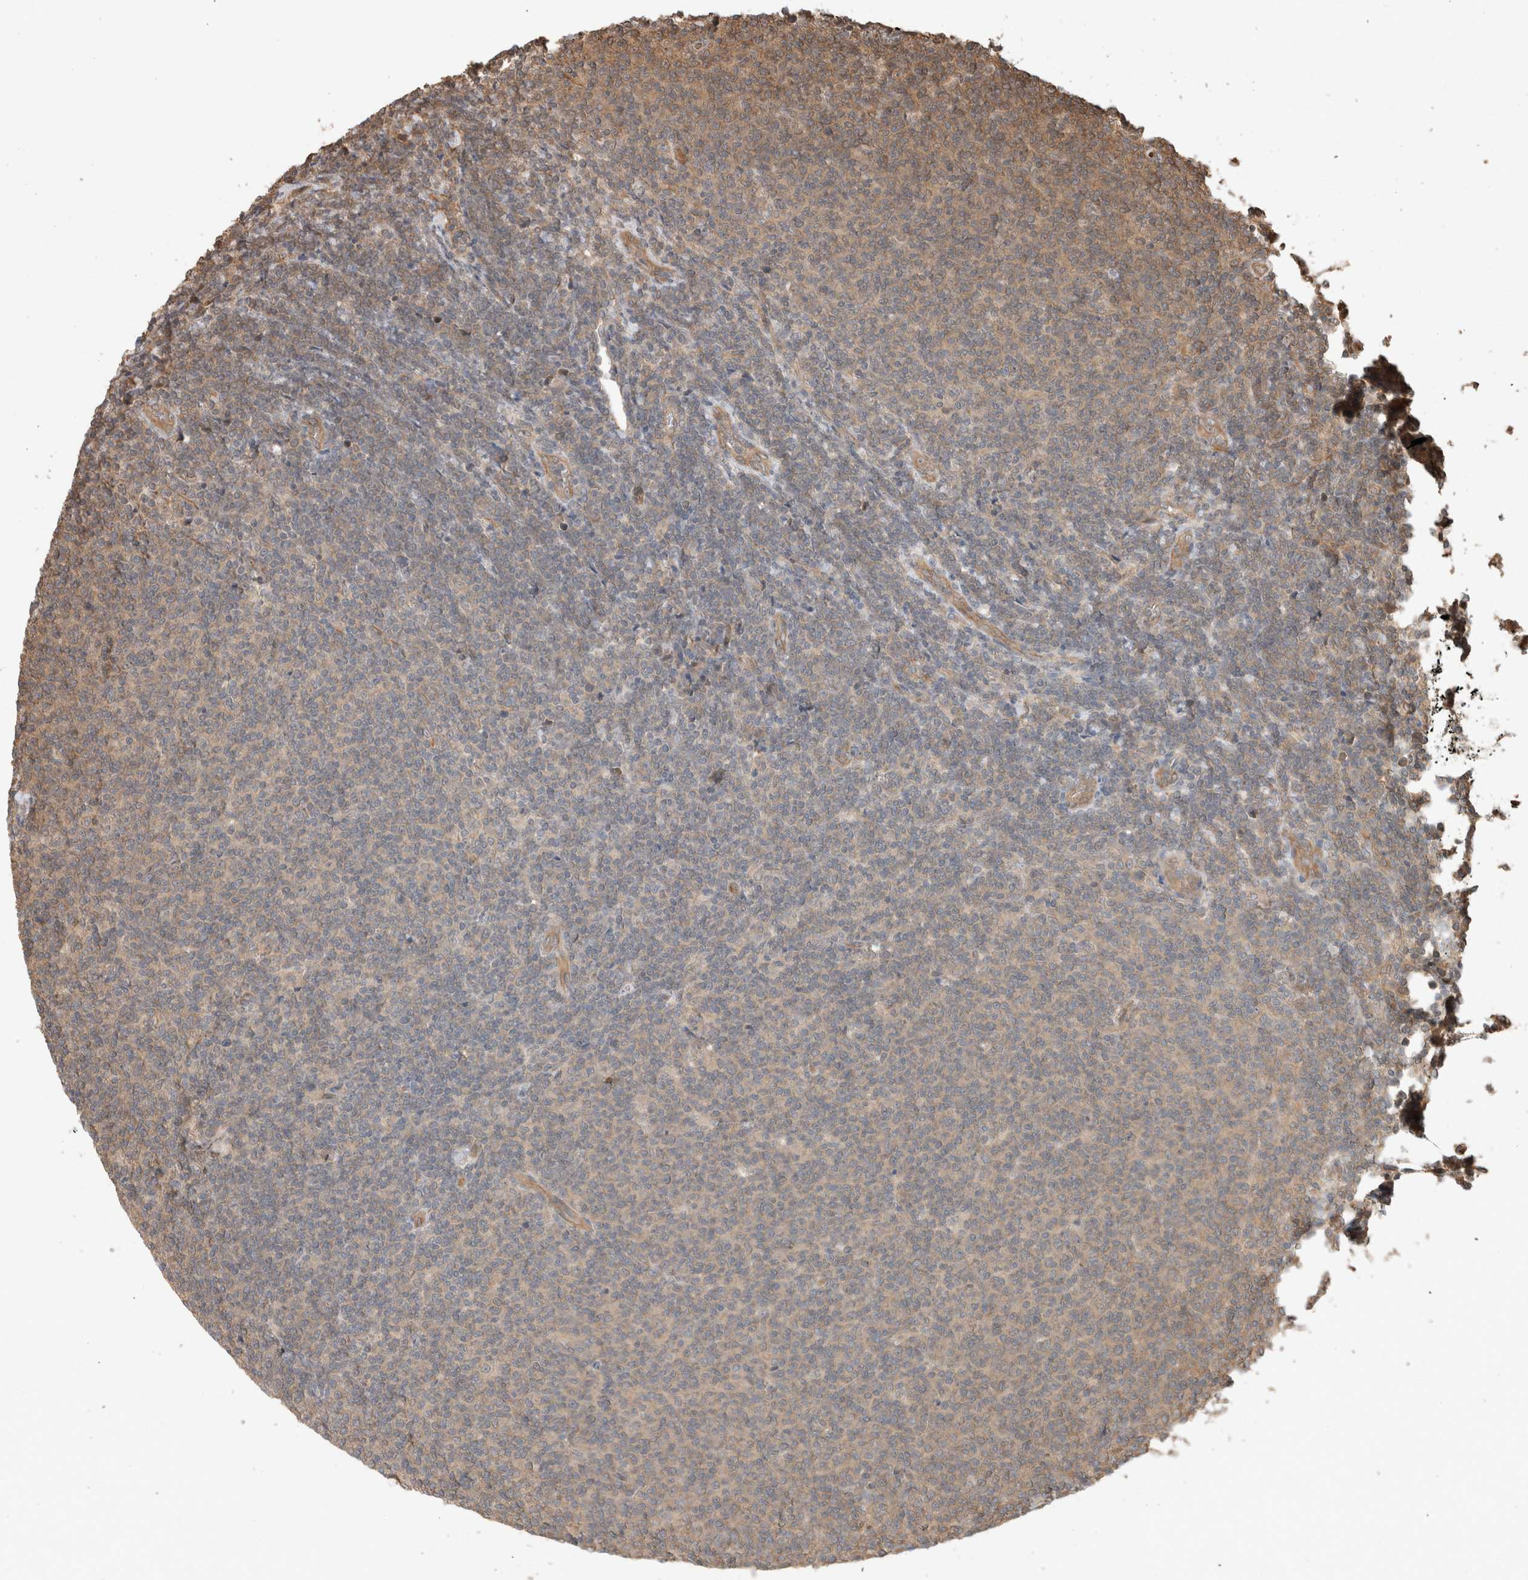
{"staining": {"intensity": "weak", "quantity": "25%-75%", "location": "cytoplasmic/membranous"}, "tissue": "lymphoma", "cell_type": "Tumor cells", "image_type": "cancer", "snomed": [{"axis": "morphology", "description": "Malignant lymphoma, non-Hodgkin's type, Low grade"}, {"axis": "topography", "description": "Lymph node"}], "caption": "This histopathology image demonstrates IHC staining of human lymphoma, with low weak cytoplasmic/membranous expression in approximately 25%-75% of tumor cells.", "gene": "OTUD6B", "patient": {"sex": "male", "age": 66}}